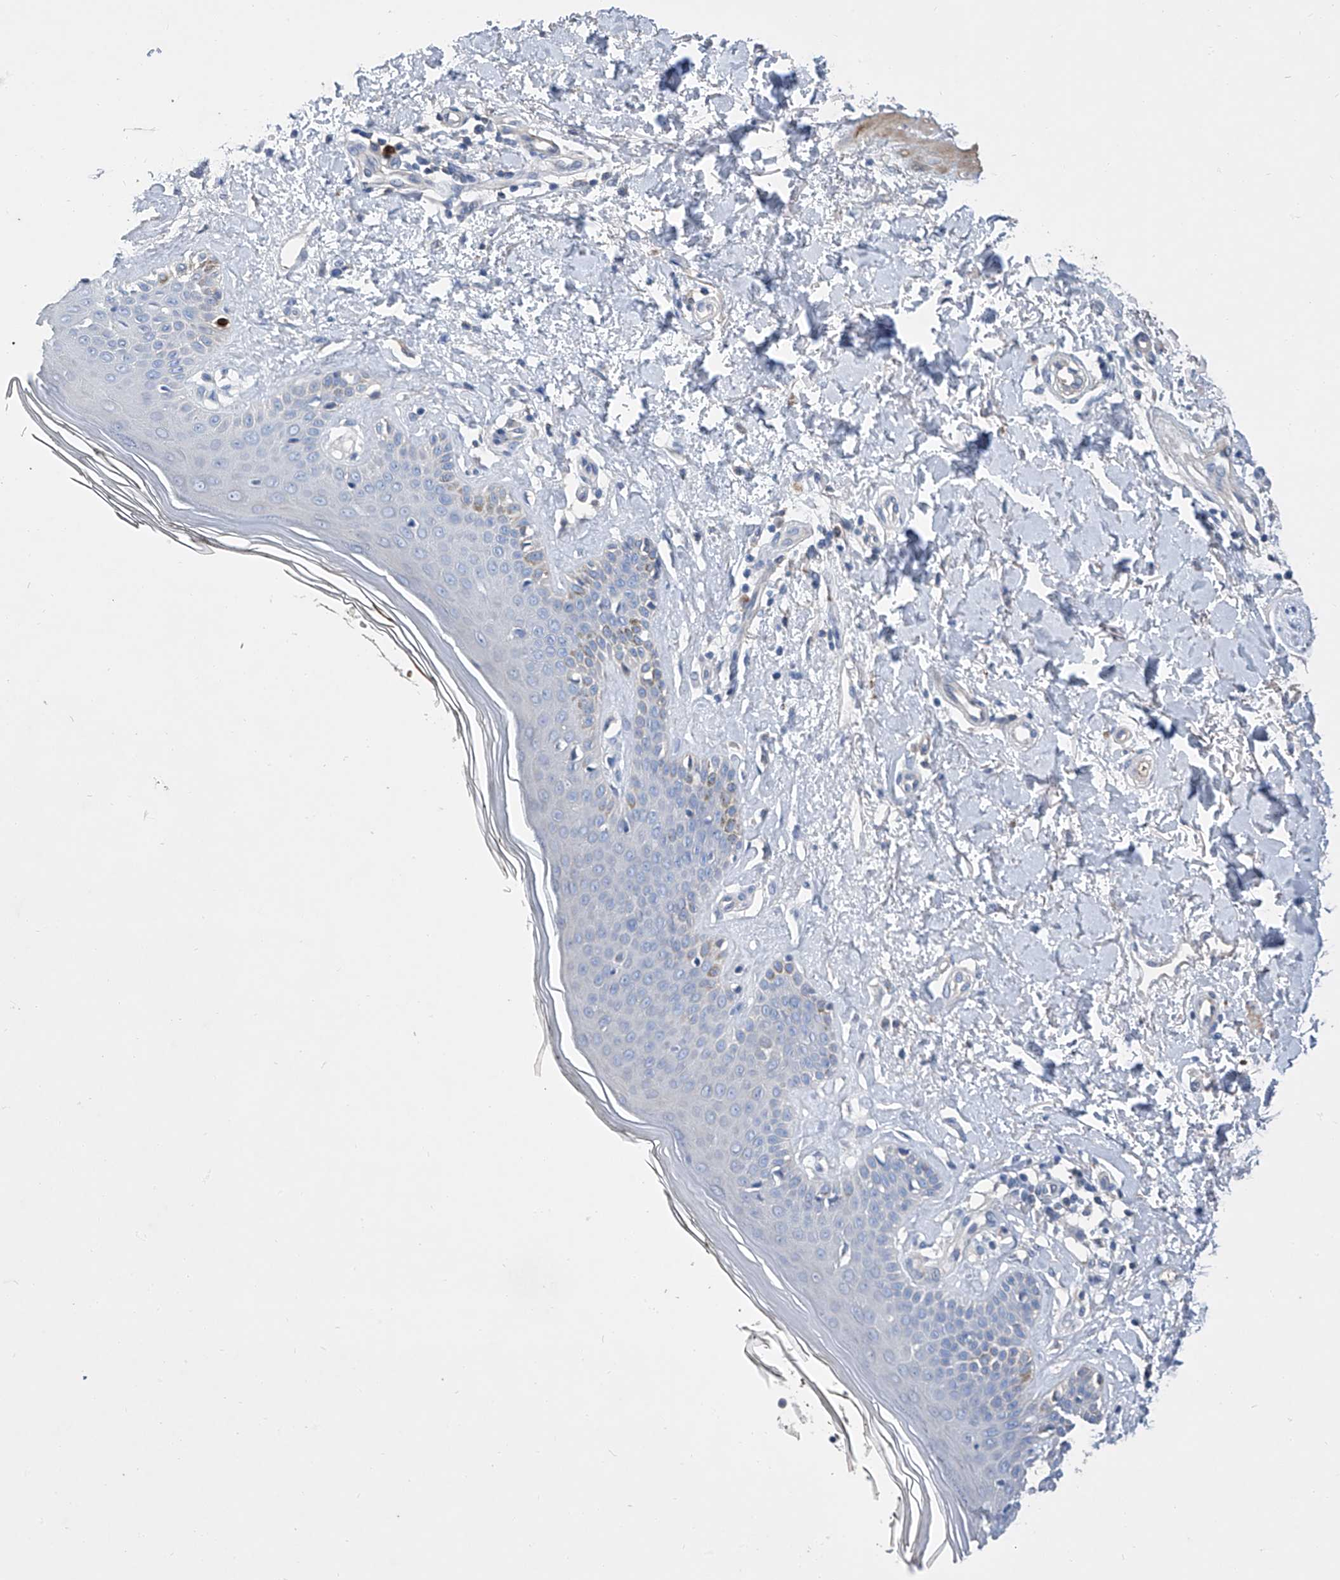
{"staining": {"intensity": "negative", "quantity": "none", "location": "none"}, "tissue": "skin", "cell_type": "Fibroblasts", "image_type": "normal", "snomed": [{"axis": "morphology", "description": "Normal tissue, NOS"}, {"axis": "topography", "description": "Skin"}], "caption": "Photomicrograph shows no significant protein expression in fibroblasts of unremarkable skin.", "gene": "GPT", "patient": {"sex": "female", "age": 64}}